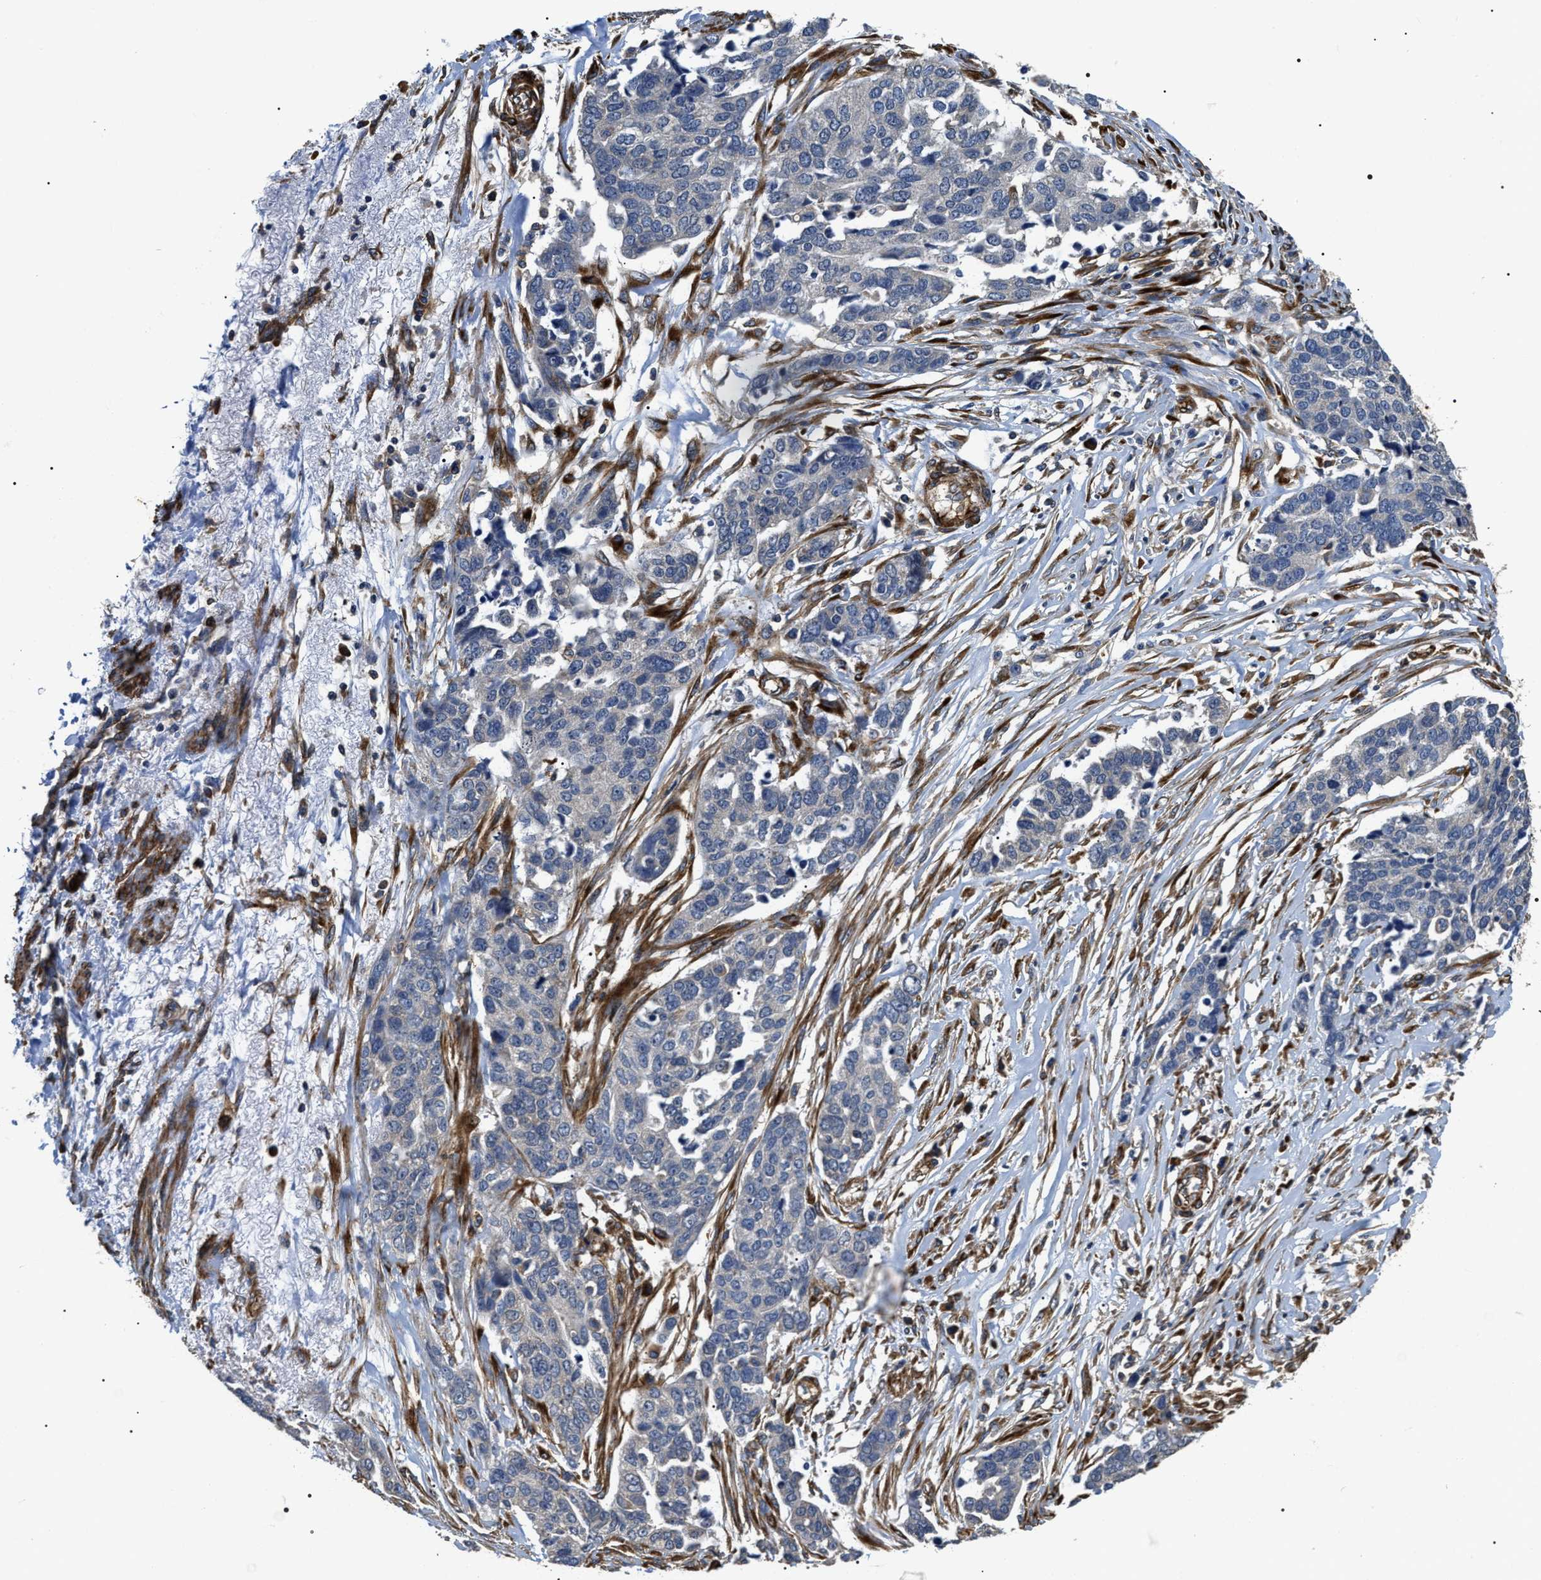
{"staining": {"intensity": "negative", "quantity": "none", "location": "none"}, "tissue": "ovarian cancer", "cell_type": "Tumor cells", "image_type": "cancer", "snomed": [{"axis": "morphology", "description": "Cystadenocarcinoma, serous, NOS"}, {"axis": "topography", "description": "Ovary"}], "caption": "This histopathology image is of ovarian cancer (serous cystadenocarcinoma) stained with immunohistochemistry (IHC) to label a protein in brown with the nuclei are counter-stained blue. There is no positivity in tumor cells.", "gene": "ZC3HAV1L", "patient": {"sex": "female", "age": 44}}